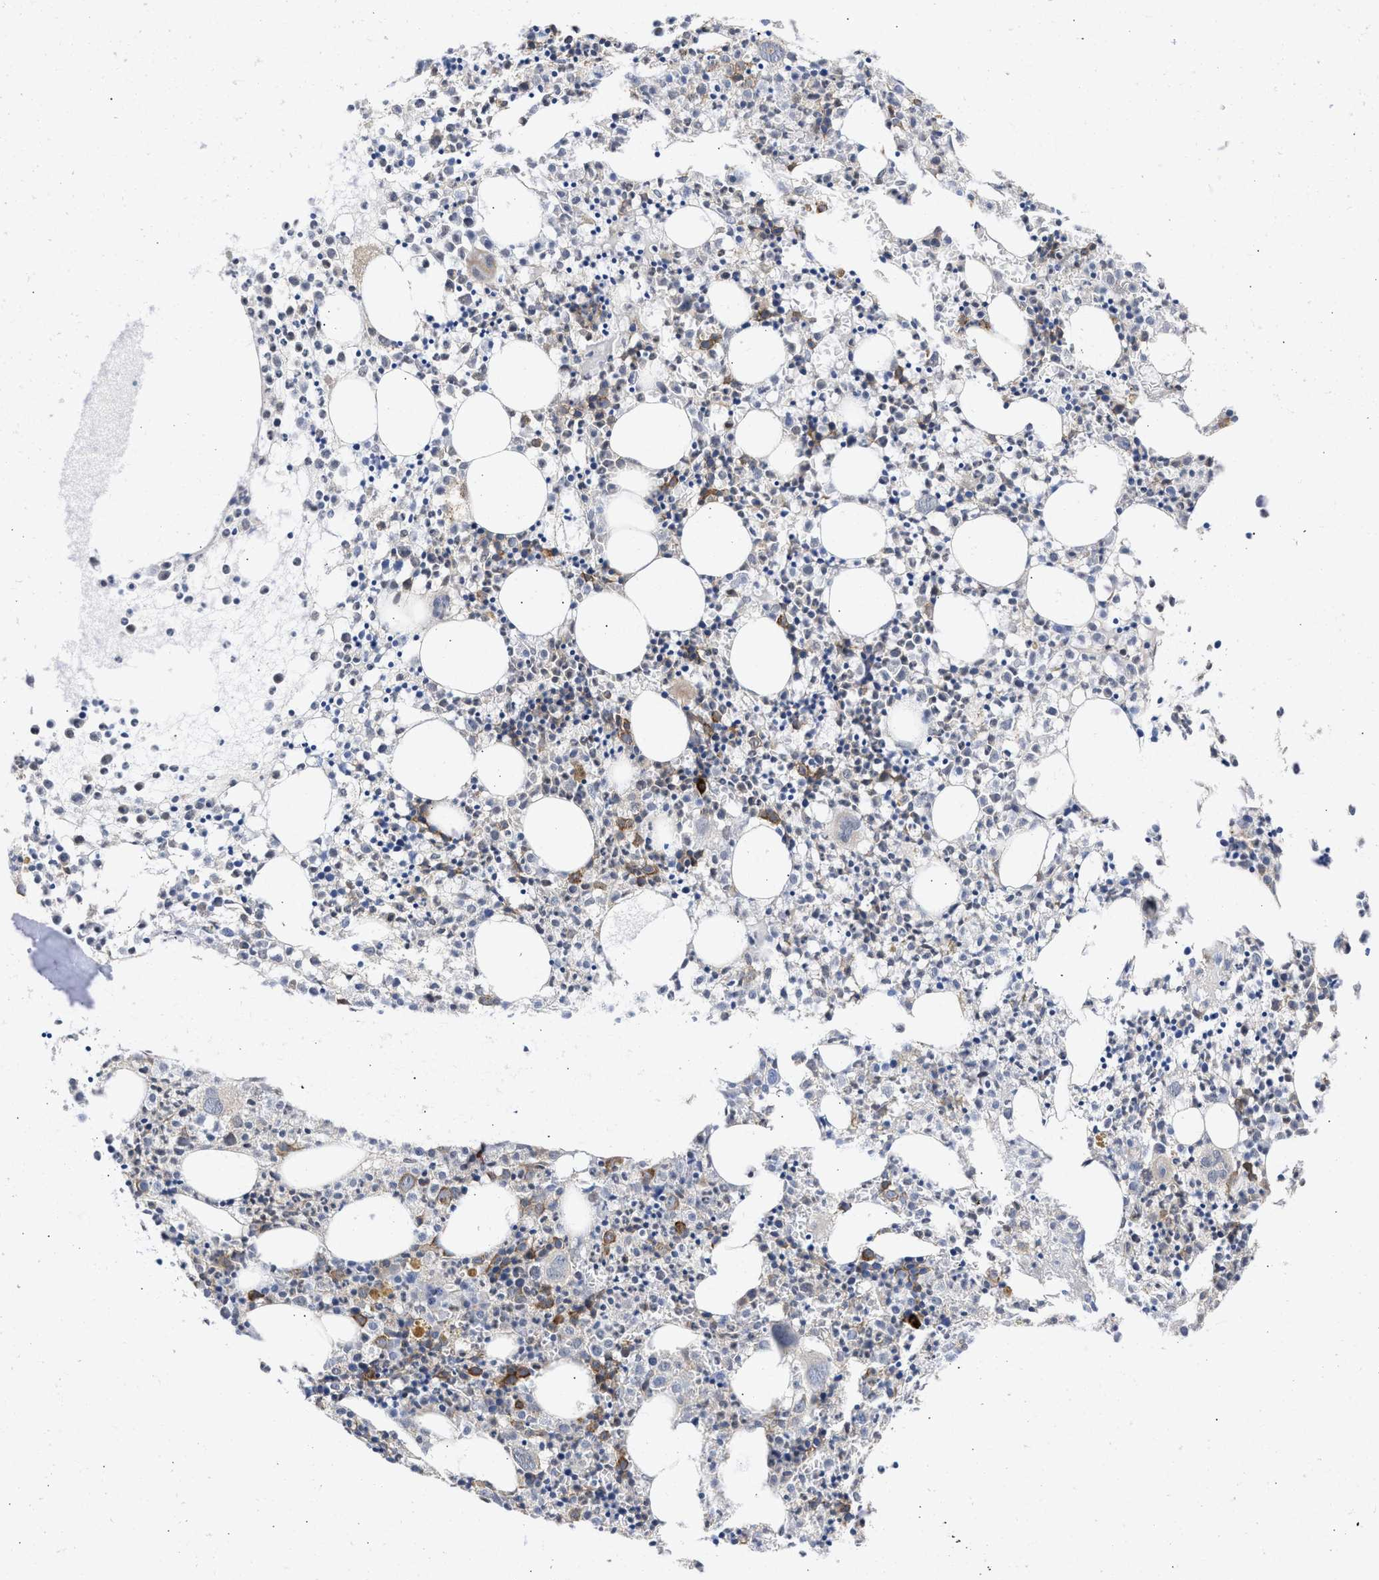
{"staining": {"intensity": "moderate", "quantity": "25%-75%", "location": "cytoplasmic/membranous,nuclear"}, "tissue": "bone marrow", "cell_type": "Hematopoietic cells", "image_type": "normal", "snomed": [{"axis": "morphology", "description": "Normal tissue, NOS"}, {"axis": "morphology", "description": "Inflammation, NOS"}, {"axis": "topography", "description": "Bone marrow"}], "caption": "Protein staining by IHC reveals moderate cytoplasmic/membranous,nuclear staining in approximately 25%-75% of hematopoietic cells in benign bone marrow.", "gene": "THRA", "patient": {"sex": "male", "age": 25}}